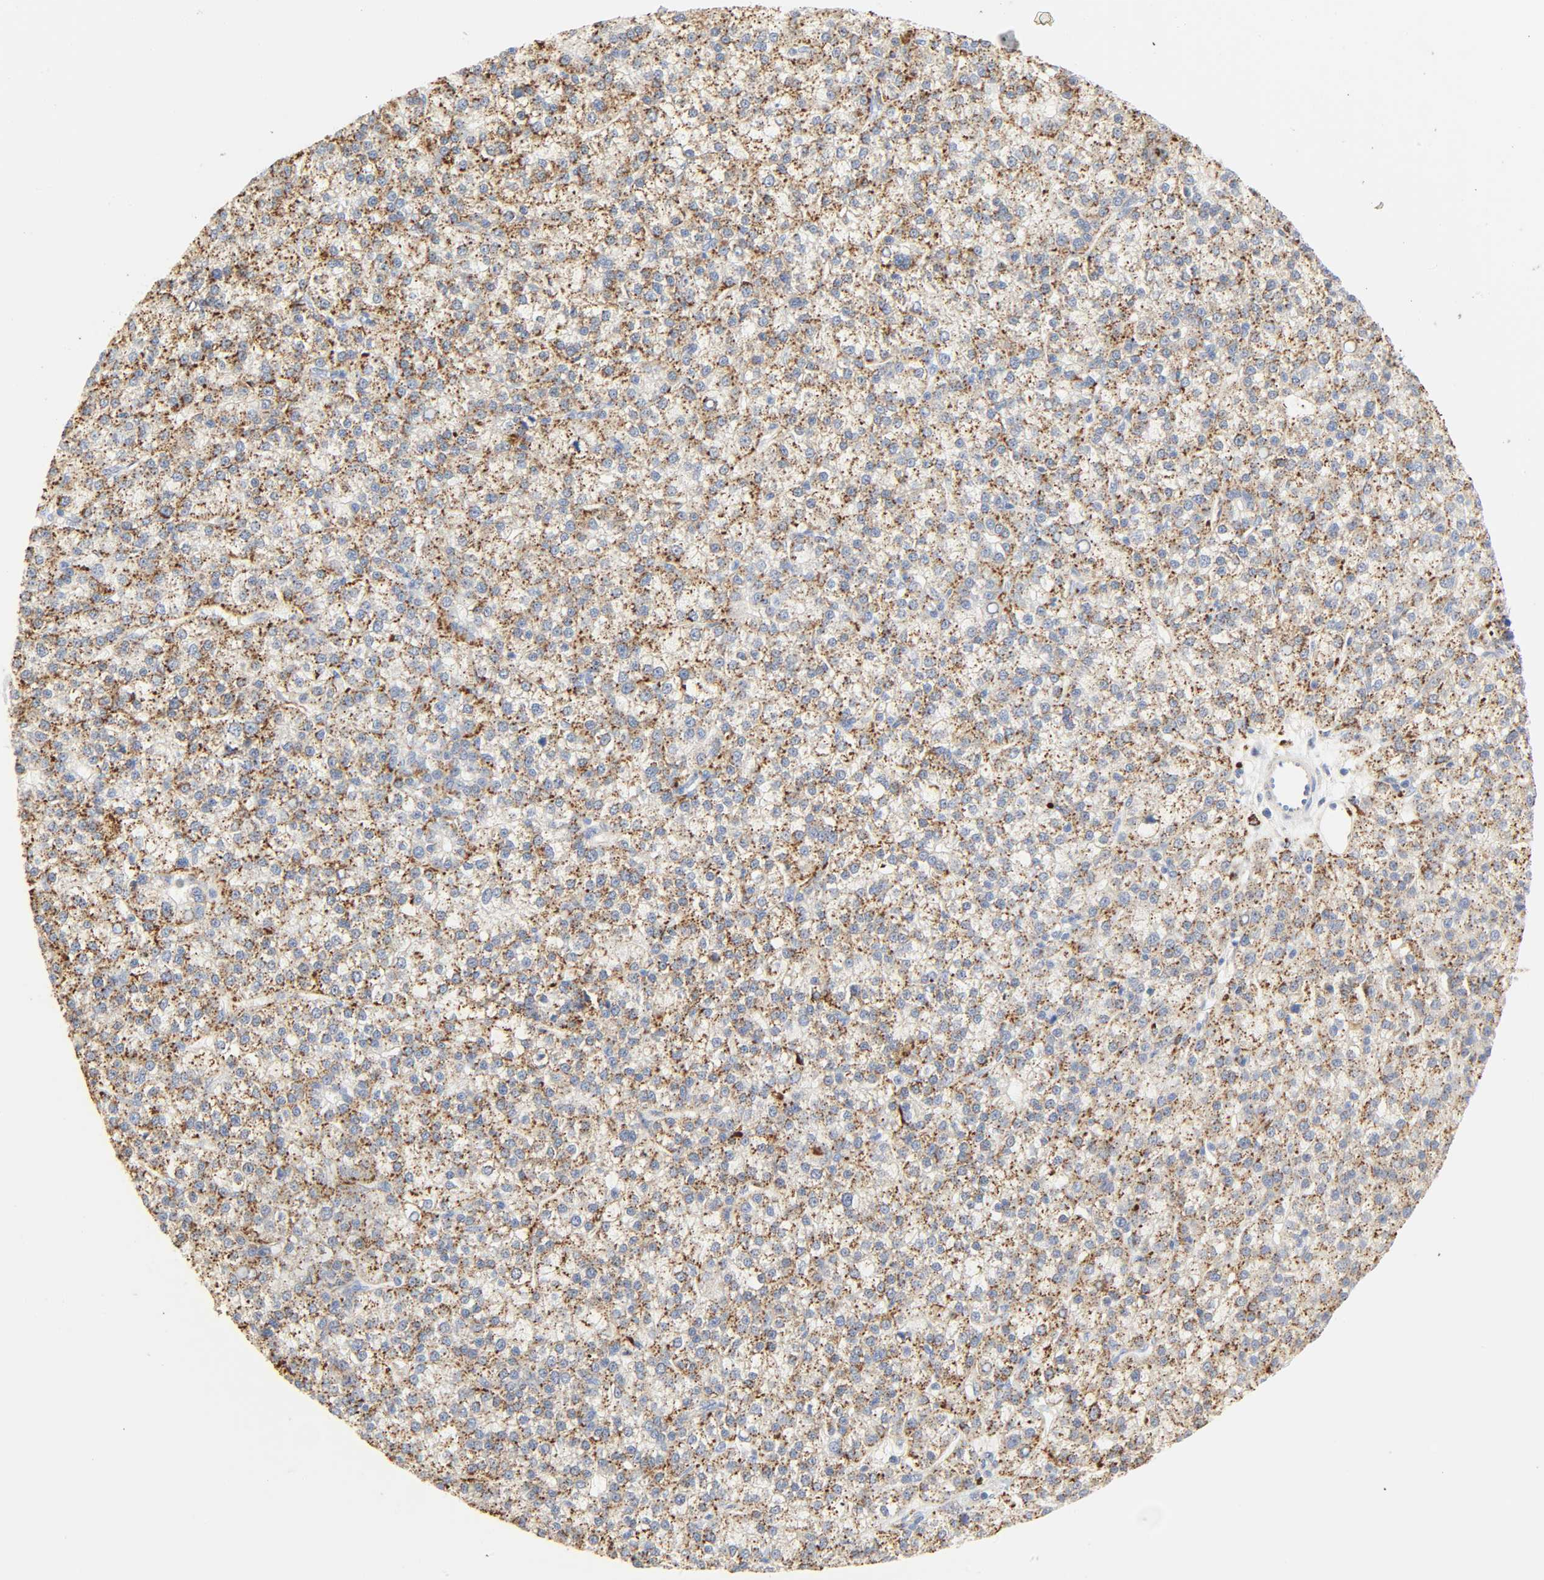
{"staining": {"intensity": "moderate", "quantity": ">75%", "location": "cytoplasmic/membranous"}, "tissue": "liver cancer", "cell_type": "Tumor cells", "image_type": "cancer", "snomed": [{"axis": "morphology", "description": "Carcinoma, Hepatocellular, NOS"}, {"axis": "topography", "description": "Liver"}], "caption": "There is medium levels of moderate cytoplasmic/membranous positivity in tumor cells of liver cancer (hepatocellular carcinoma), as demonstrated by immunohistochemical staining (brown color).", "gene": "CAMK2A", "patient": {"sex": "female", "age": 58}}